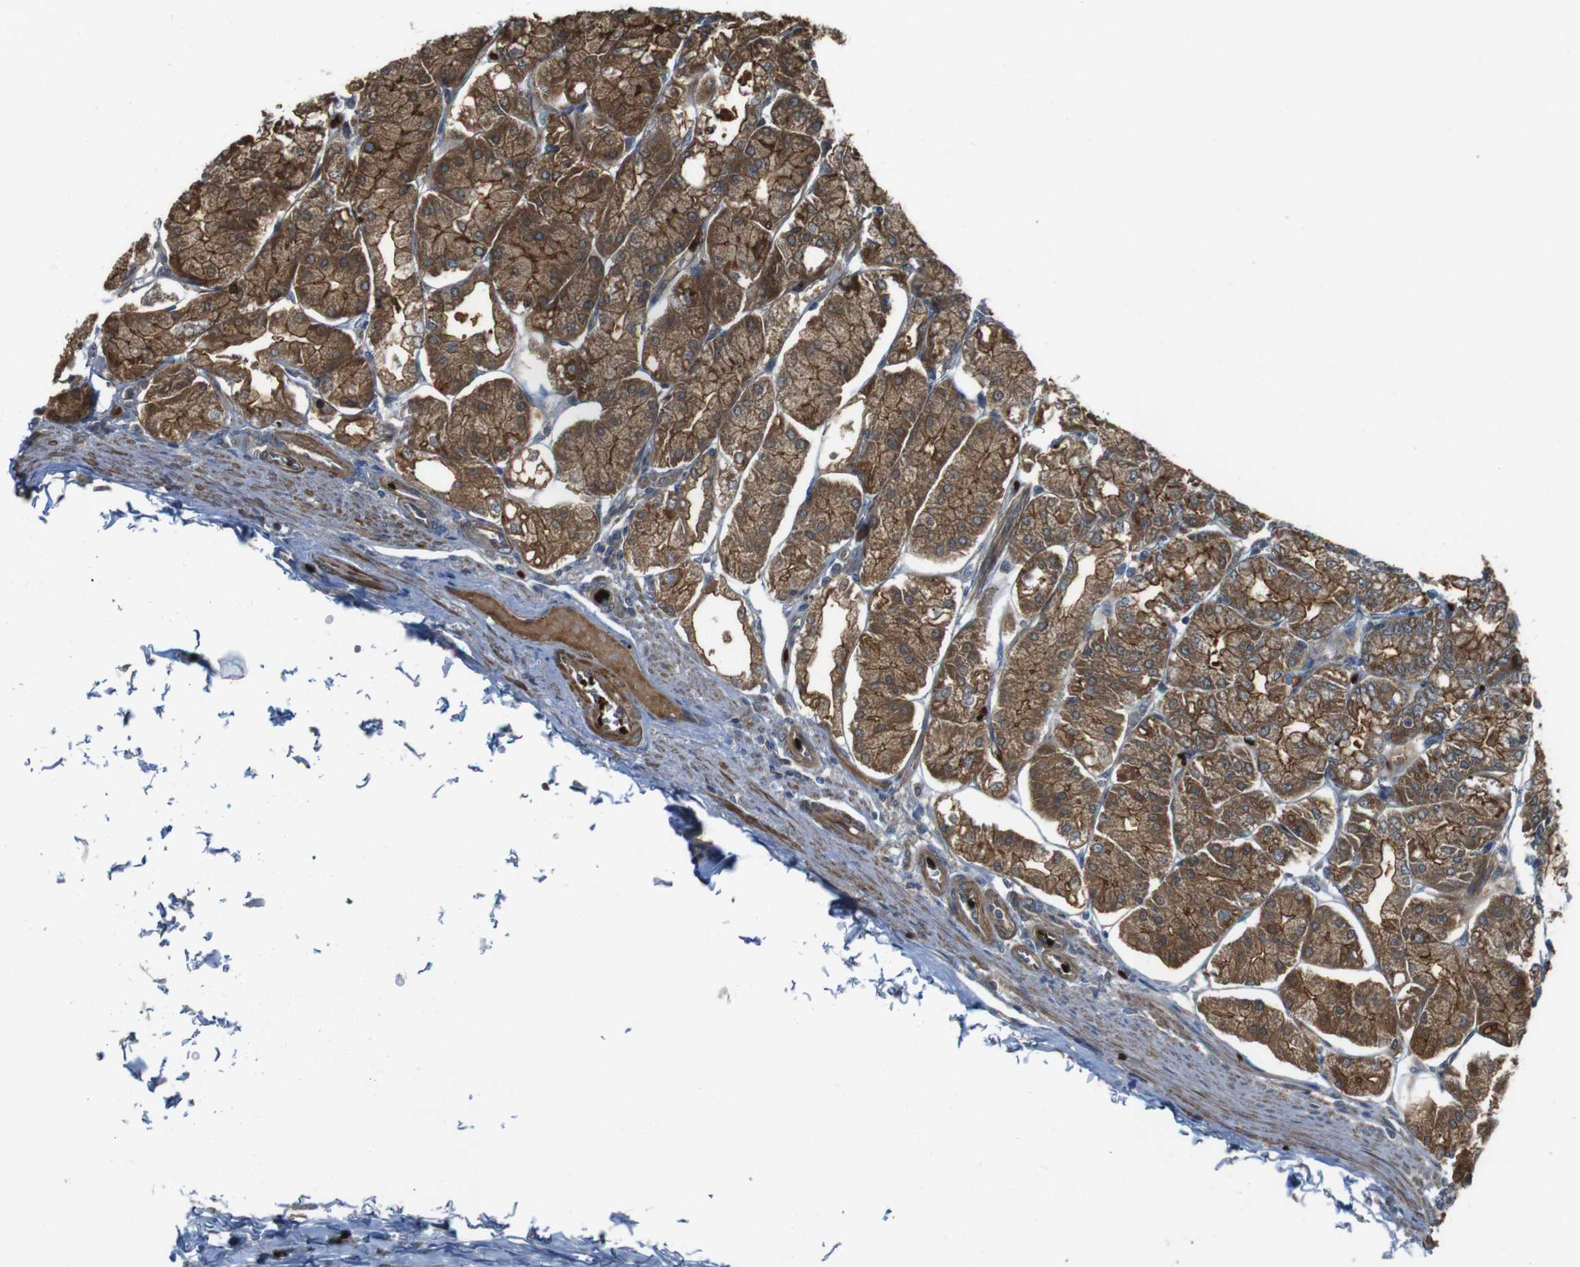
{"staining": {"intensity": "moderate", "quantity": ">75%", "location": "cytoplasmic/membranous"}, "tissue": "stomach", "cell_type": "Glandular cells", "image_type": "normal", "snomed": [{"axis": "morphology", "description": "Normal tissue, NOS"}, {"axis": "topography", "description": "Stomach, lower"}], "caption": "Immunohistochemical staining of normal human stomach shows medium levels of moderate cytoplasmic/membranous staining in about >75% of glandular cells. The protein of interest is stained brown, and the nuclei are stained in blue (DAB IHC with brightfield microscopy, high magnification).", "gene": "LRRC3B", "patient": {"sex": "male", "age": 71}}